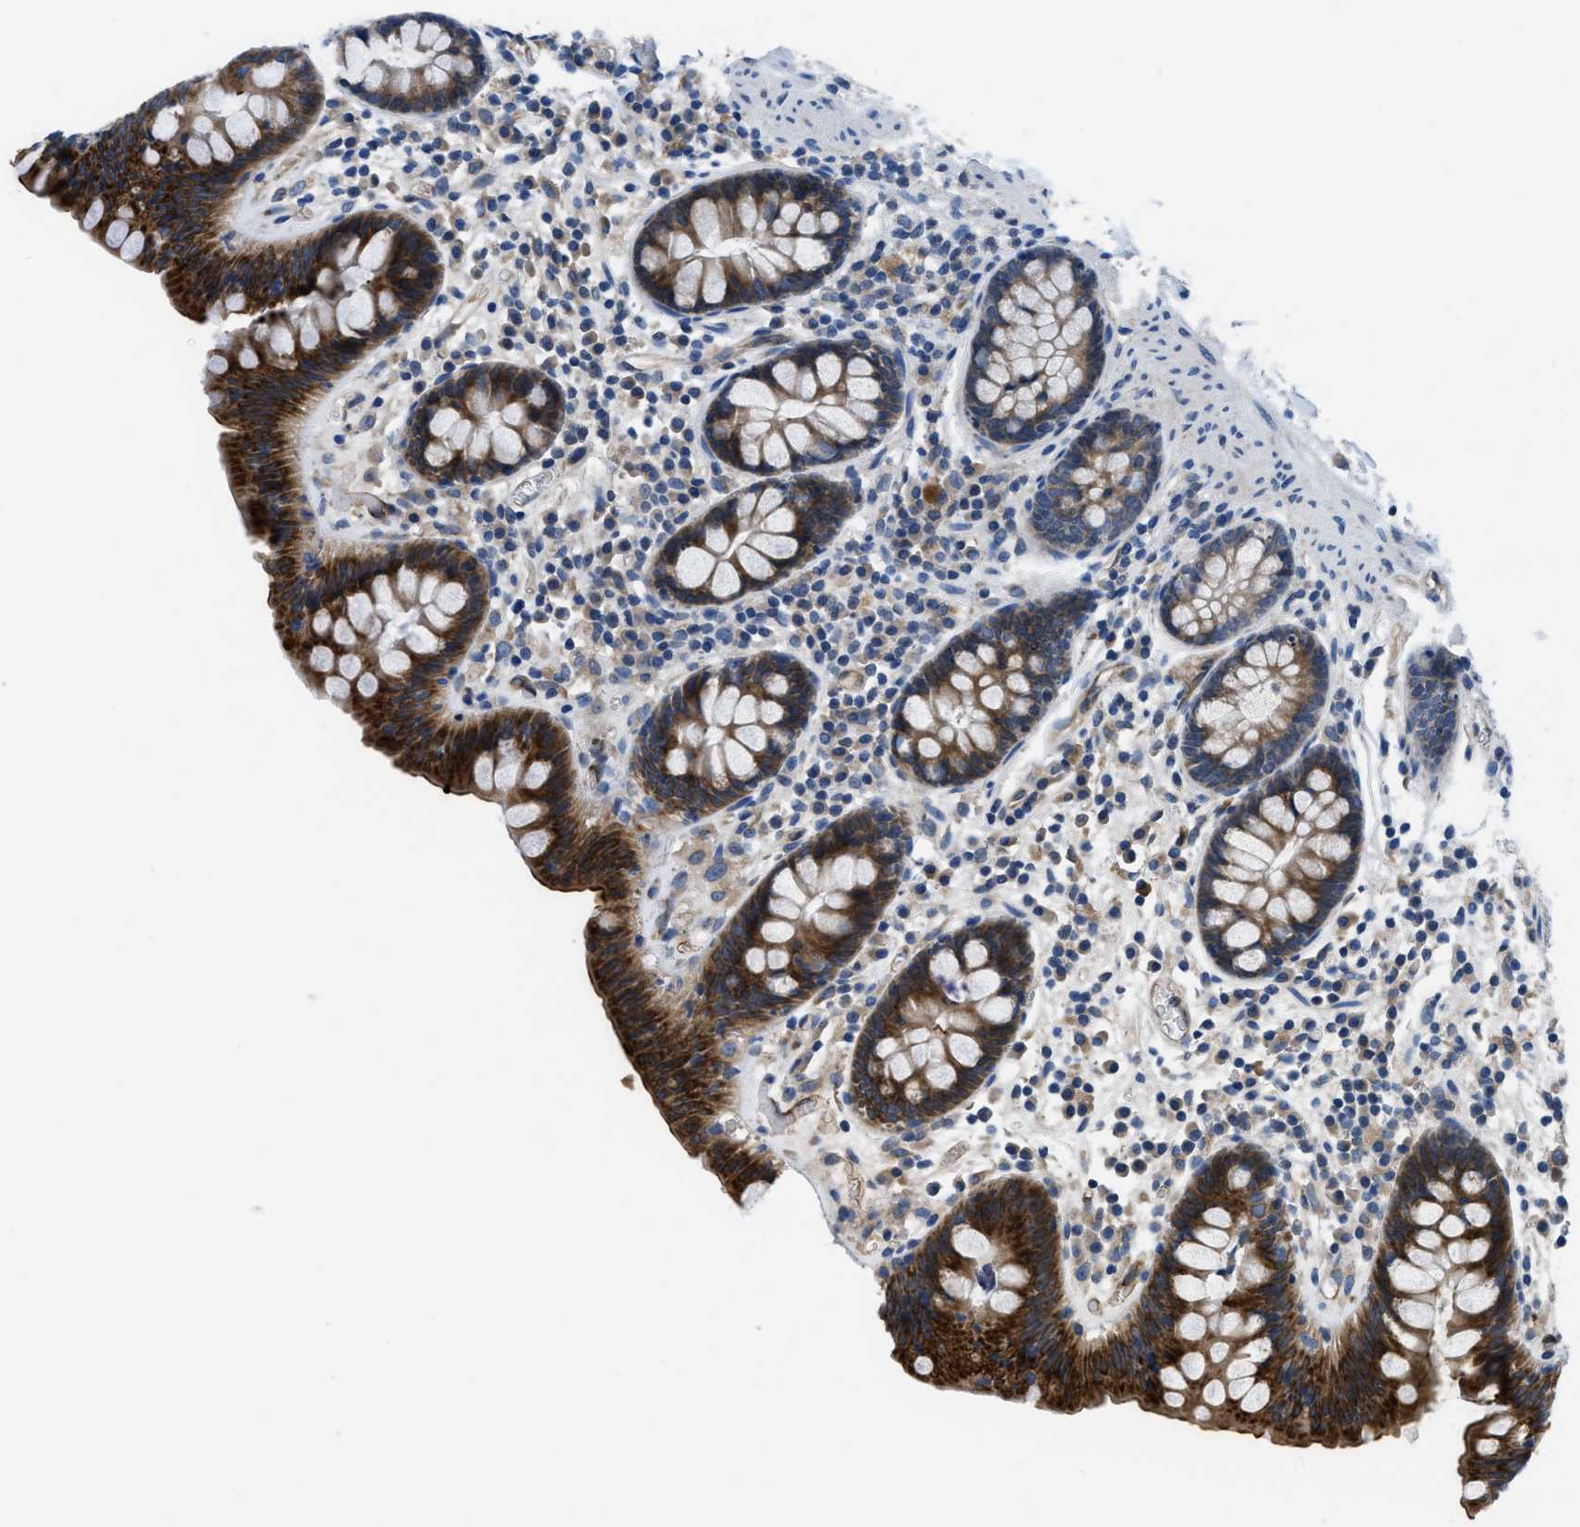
{"staining": {"intensity": "moderate", "quantity": ">75%", "location": "cytoplasmic/membranous"}, "tissue": "colon", "cell_type": "Endothelial cells", "image_type": "normal", "snomed": [{"axis": "morphology", "description": "Normal tissue, NOS"}, {"axis": "topography", "description": "Colon"}], "caption": "The histopathology image reveals staining of benign colon, revealing moderate cytoplasmic/membranous protein staining (brown color) within endothelial cells. The protein is shown in brown color, while the nuclei are stained blue.", "gene": "PGR", "patient": {"sex": "female", "age": 80}}